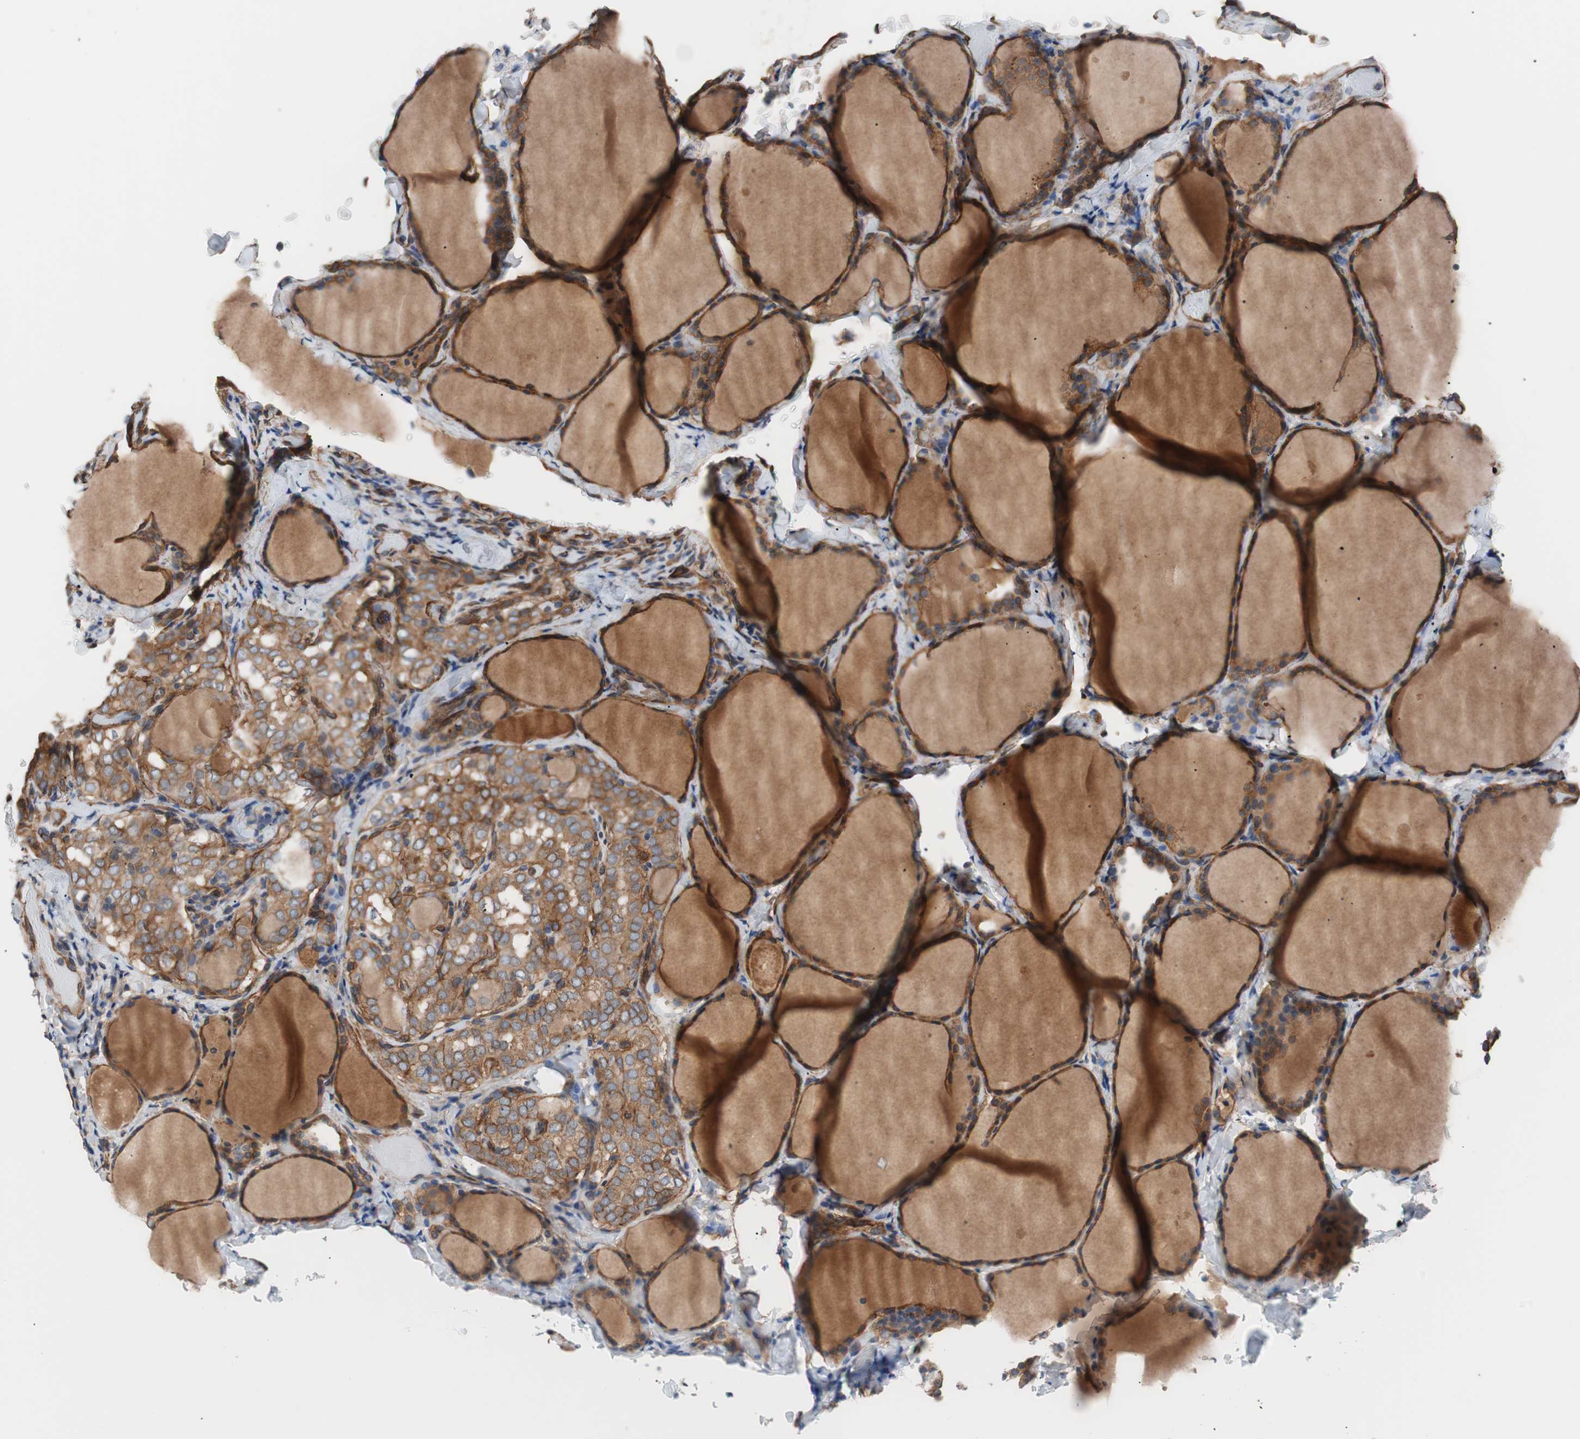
{"staining": {"intensity": "moderate", "quantity": ">75%", "location": "cytoplasmic/membranous"}, "tissue": "thyroid gland", "cell_type": "Glandular cells", "image_type": "normal", "snomed": [{"axis": "morphology", "description": "Normal tissue, NOS"}, {"axis": "morphology", "description": "Papillary adenocarcinoma, NOS"}, {"axis": "topography", "description": "Thyroid gland"}], "caption": "High-power microscopy captured an immunohistochemistry (IHC) histopathology image of benign thyroid gland, revealing moderate cytoplasmic/membranous positivity in approximately >75% of glandular cells. The staining was performed using DAB (3,3'-diaminobenzidine), with brown indicating positive protein expression. Nuclei are stained blue with hematoxylin.", "gene": "SPINT1", "patient": {"sex": "female", "age": 30}}